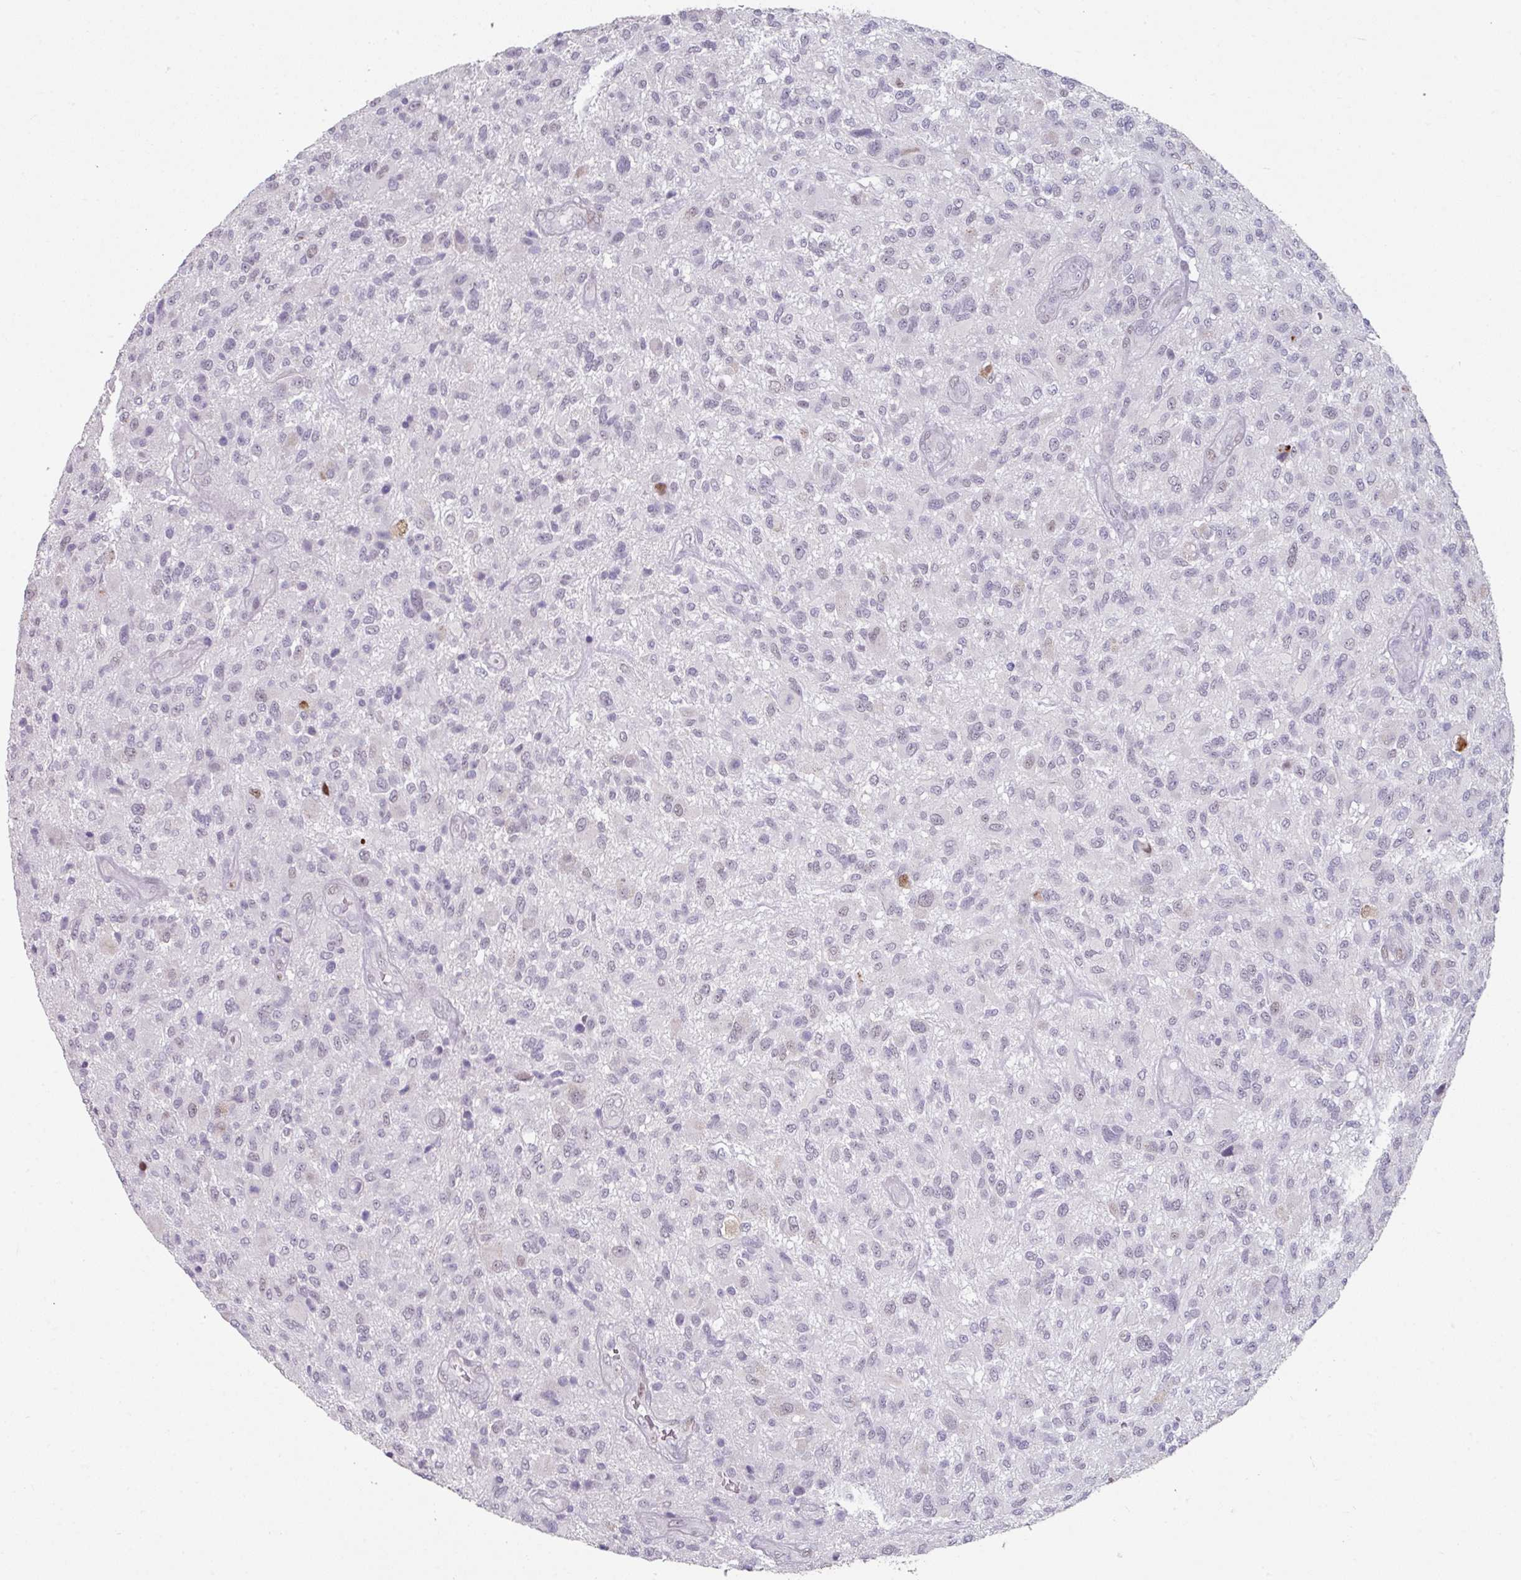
{"staining": {"intensity": "weak", "quantity": "<25%", "location": "nuclear"}, "tissue": "glioma", "cell_type": "Tumor cells", "image_type": "cancer", "snomed": [{"axis": "morphology", "description": "Glioma, malignant, High grade"}, {"axis": "topography", "description": "Brain"}], "caption": "Tumor cells are negative for brown protein staining in malignant glioma (high-grade). Nuclei are stained in blue.", "gene": "ELK1", "patient": {"sex": "male", "age": 47}}